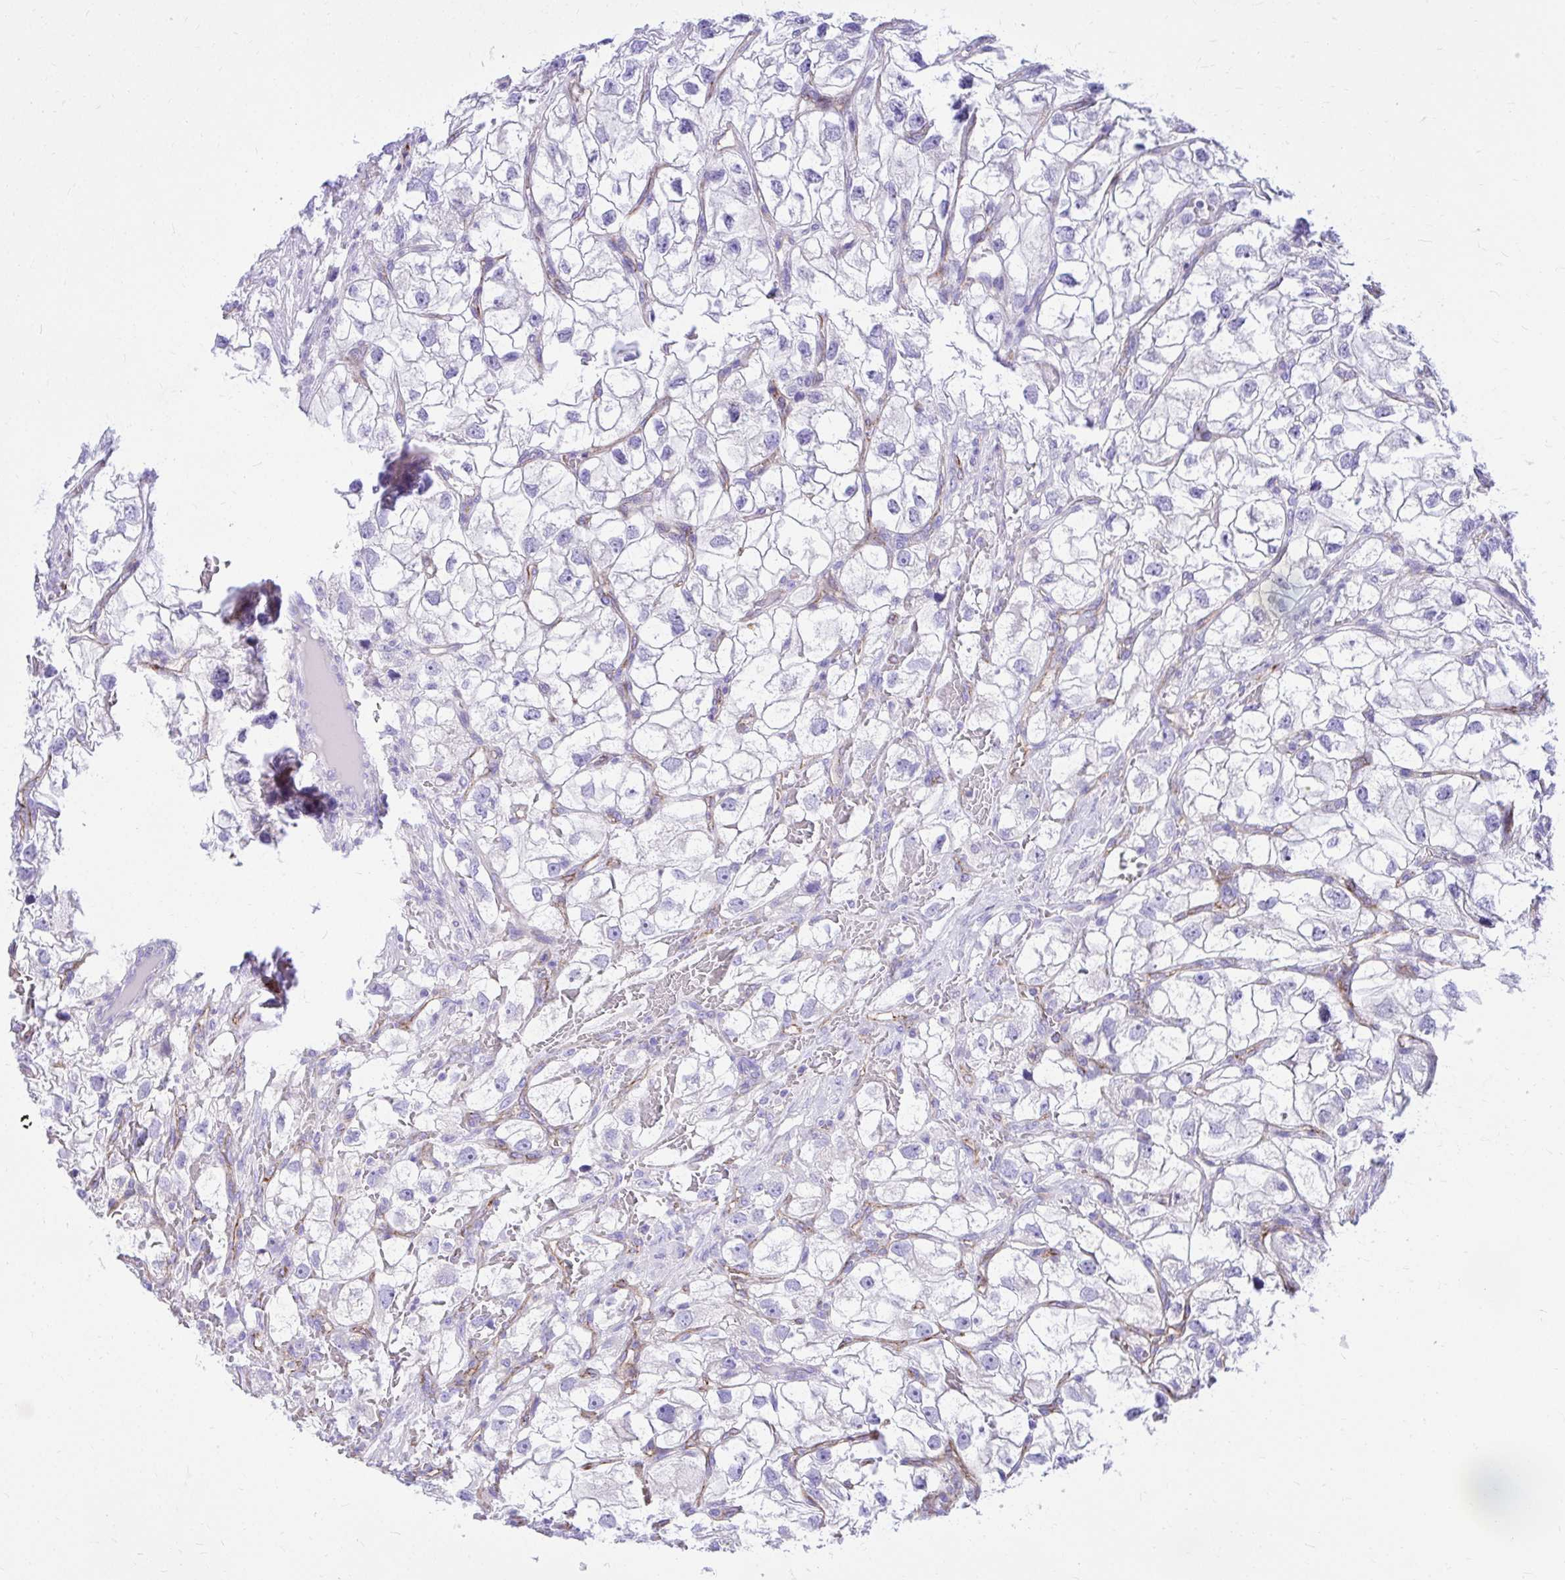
{"staining": {"intensity": "negative", "quantity": "none", "location": "none"}, "tissue": "renal cancer", "cell_type": "Tumor cells", "image_type": "cancer", "snomed": [{"axis": "morphology", "description": "Adenocarcinoma, NOS"}, {"axis": "topography", "description": "Kidney"}], "caption": "Tumor cells show no significant positivity in renal cancer.", "gene": "PELI3", "patient": {"sex": "male", "age": 59}}